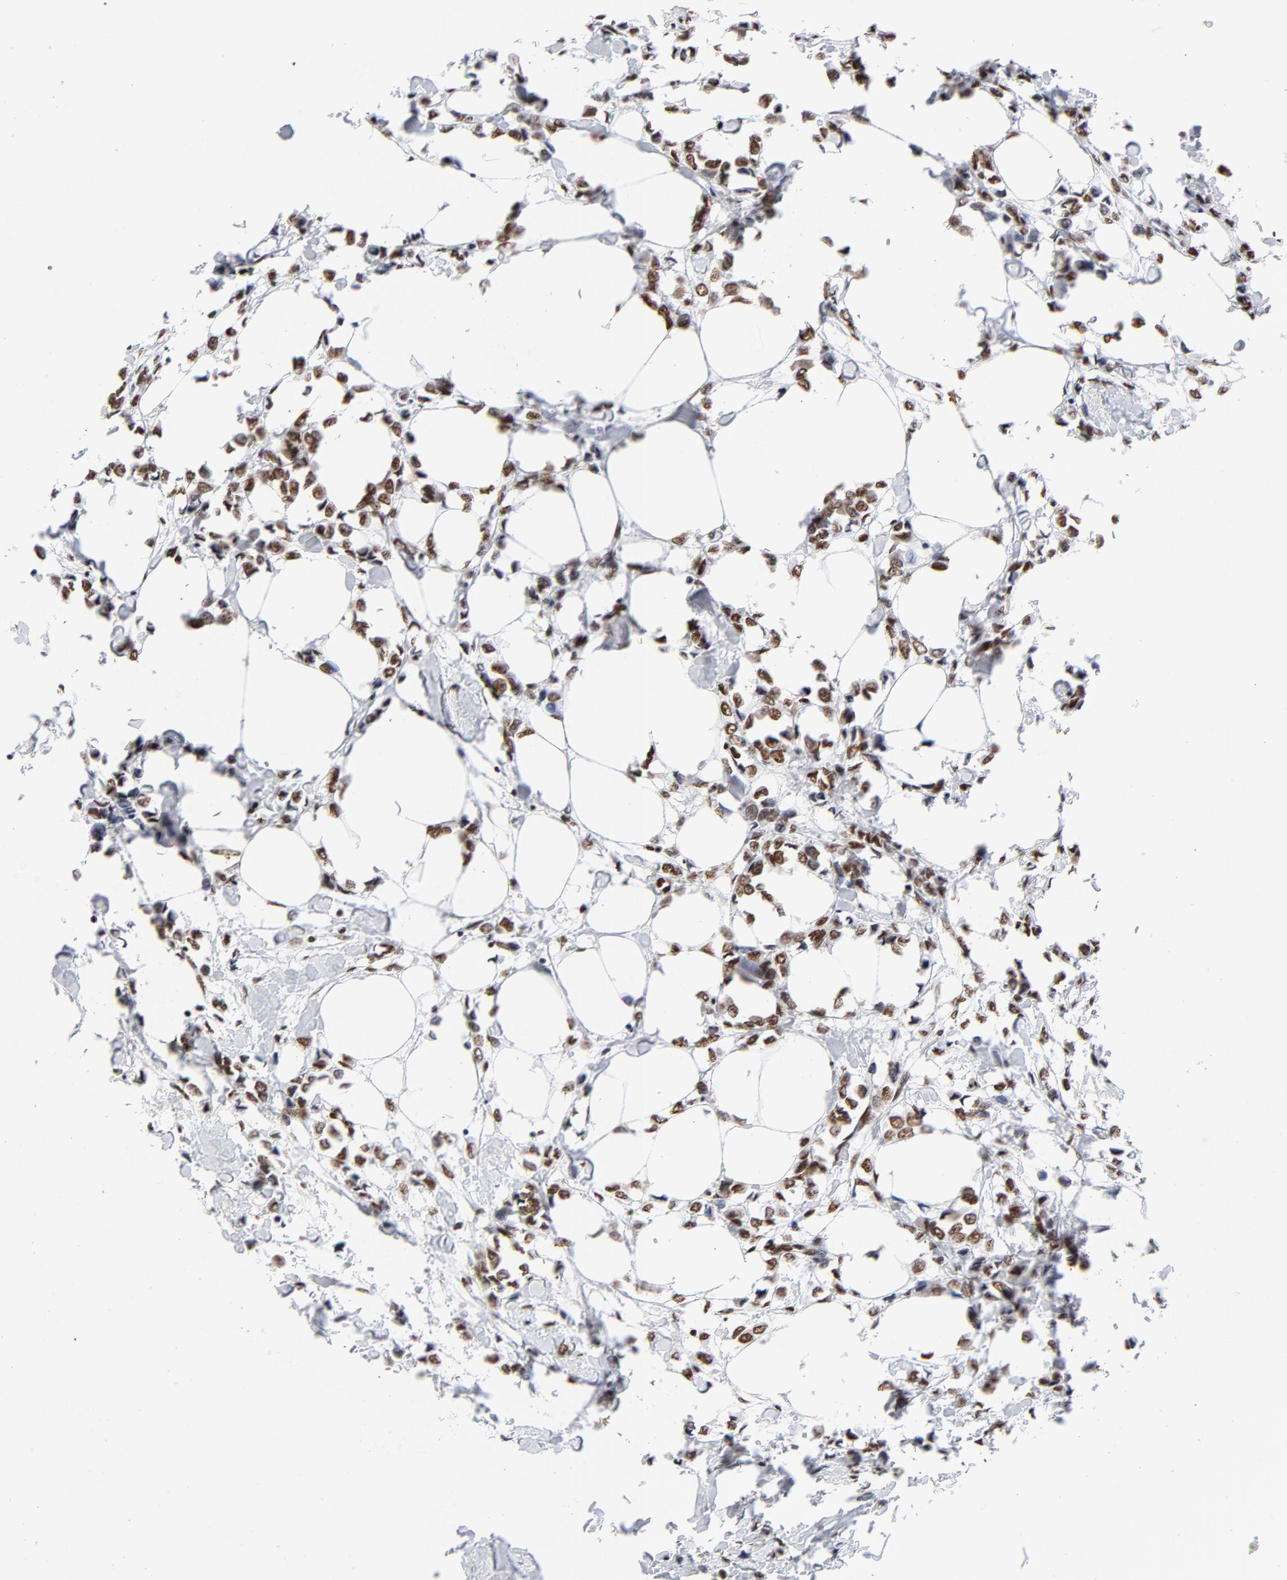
{"staining": {"intensity": "strong", "quantity": ">75%", "location": "nuclear"}, "tissue": "breast cancer", "cell_type": "Tumor cells", "image_type": "cancer", "snomed": [{"axis": "morphology", "description": "Lobular carcinoma"}, {"axis": "topography", "description": "Breast"}], "caption": "Protein positivity by IHC shows strong nuclear positivity in about >75% of tumor cells in lobular carcinoma (breast).", "gene": "CREB1", "patient": {"sex": "female", "age": 51}}